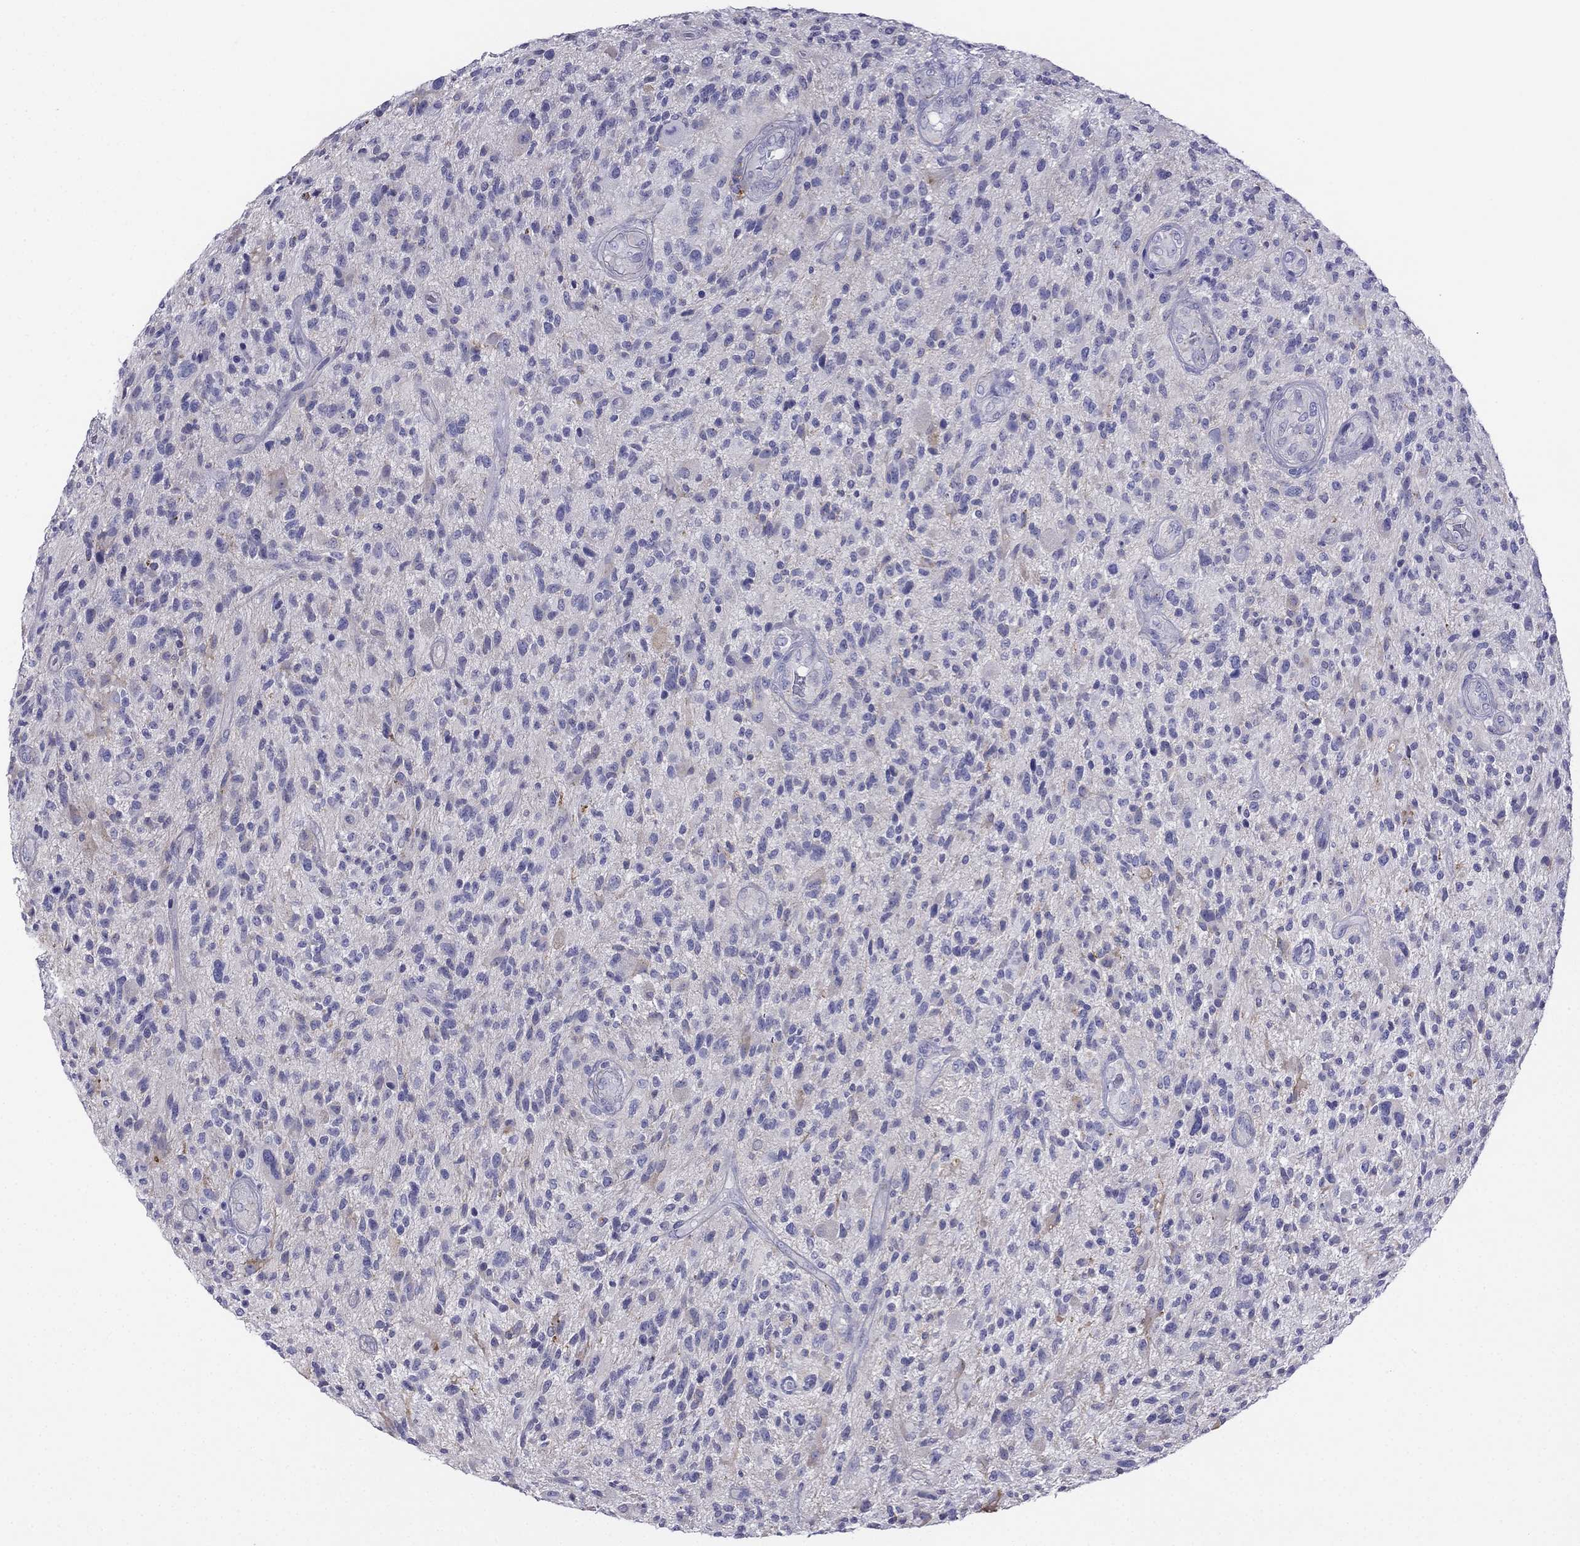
{"staining": {"intensity": "negative", "quantity": "none", "location": "none"}, "tissue": "glioma", "cell_type": "Tumor cells", "image_type": "cancer", "snomed": [{"axis": "morphology", "description": "Glioma, malignant, High grade"}, {"axis": "topography", "description": "Brain"}], "caption": "Histopathology image shows no significant protein positivity in tumor cells of malignant glioma (high-grade).", "gene": "ALOXE3", "patient": {"sex": "male", "age": 47}}